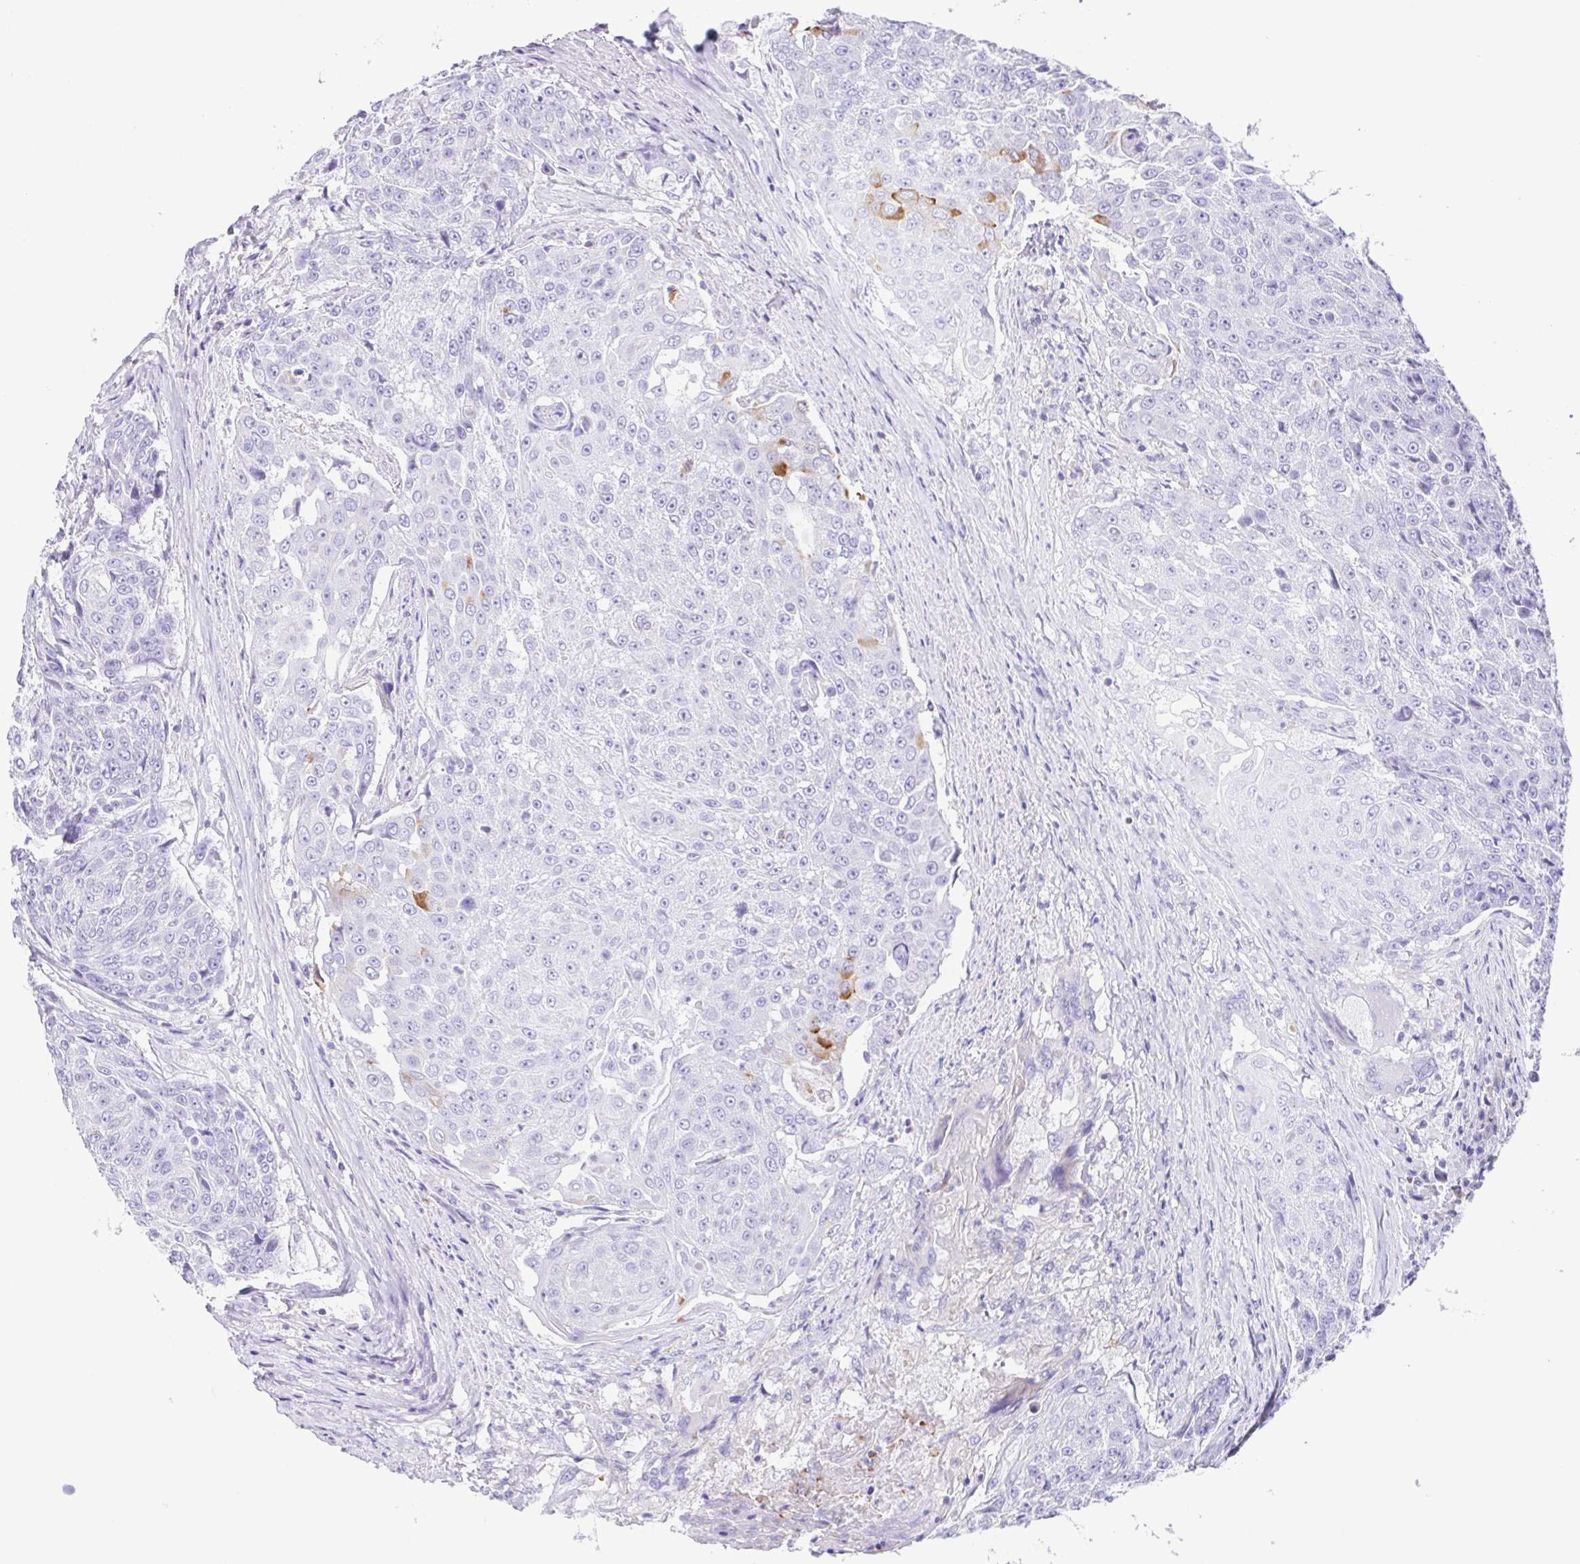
{"staining": {"intensity": "moderate", "quantity": "<25%", "location": "cytoplasmic/membranous"}, "tissue": "urothelial cancer", "cell_type": "Tumor cells", "image_type": "cancer", "snomed": [{"axis": "morphology", "description": "Urothelial carcinoma, High grade"}, {"axis": "topography", "description": "Urinary bladder"}], "caption": "Immunohistochemistry of urothelial cancer demonstrates low levels of moderate cytoplasmic/membranous staining in about <25% of tumor cells. (IHC, brightfield microscopy, high magnification).", "gene": "ARPP21", "patient": {"sex": "female", "age": 63}}